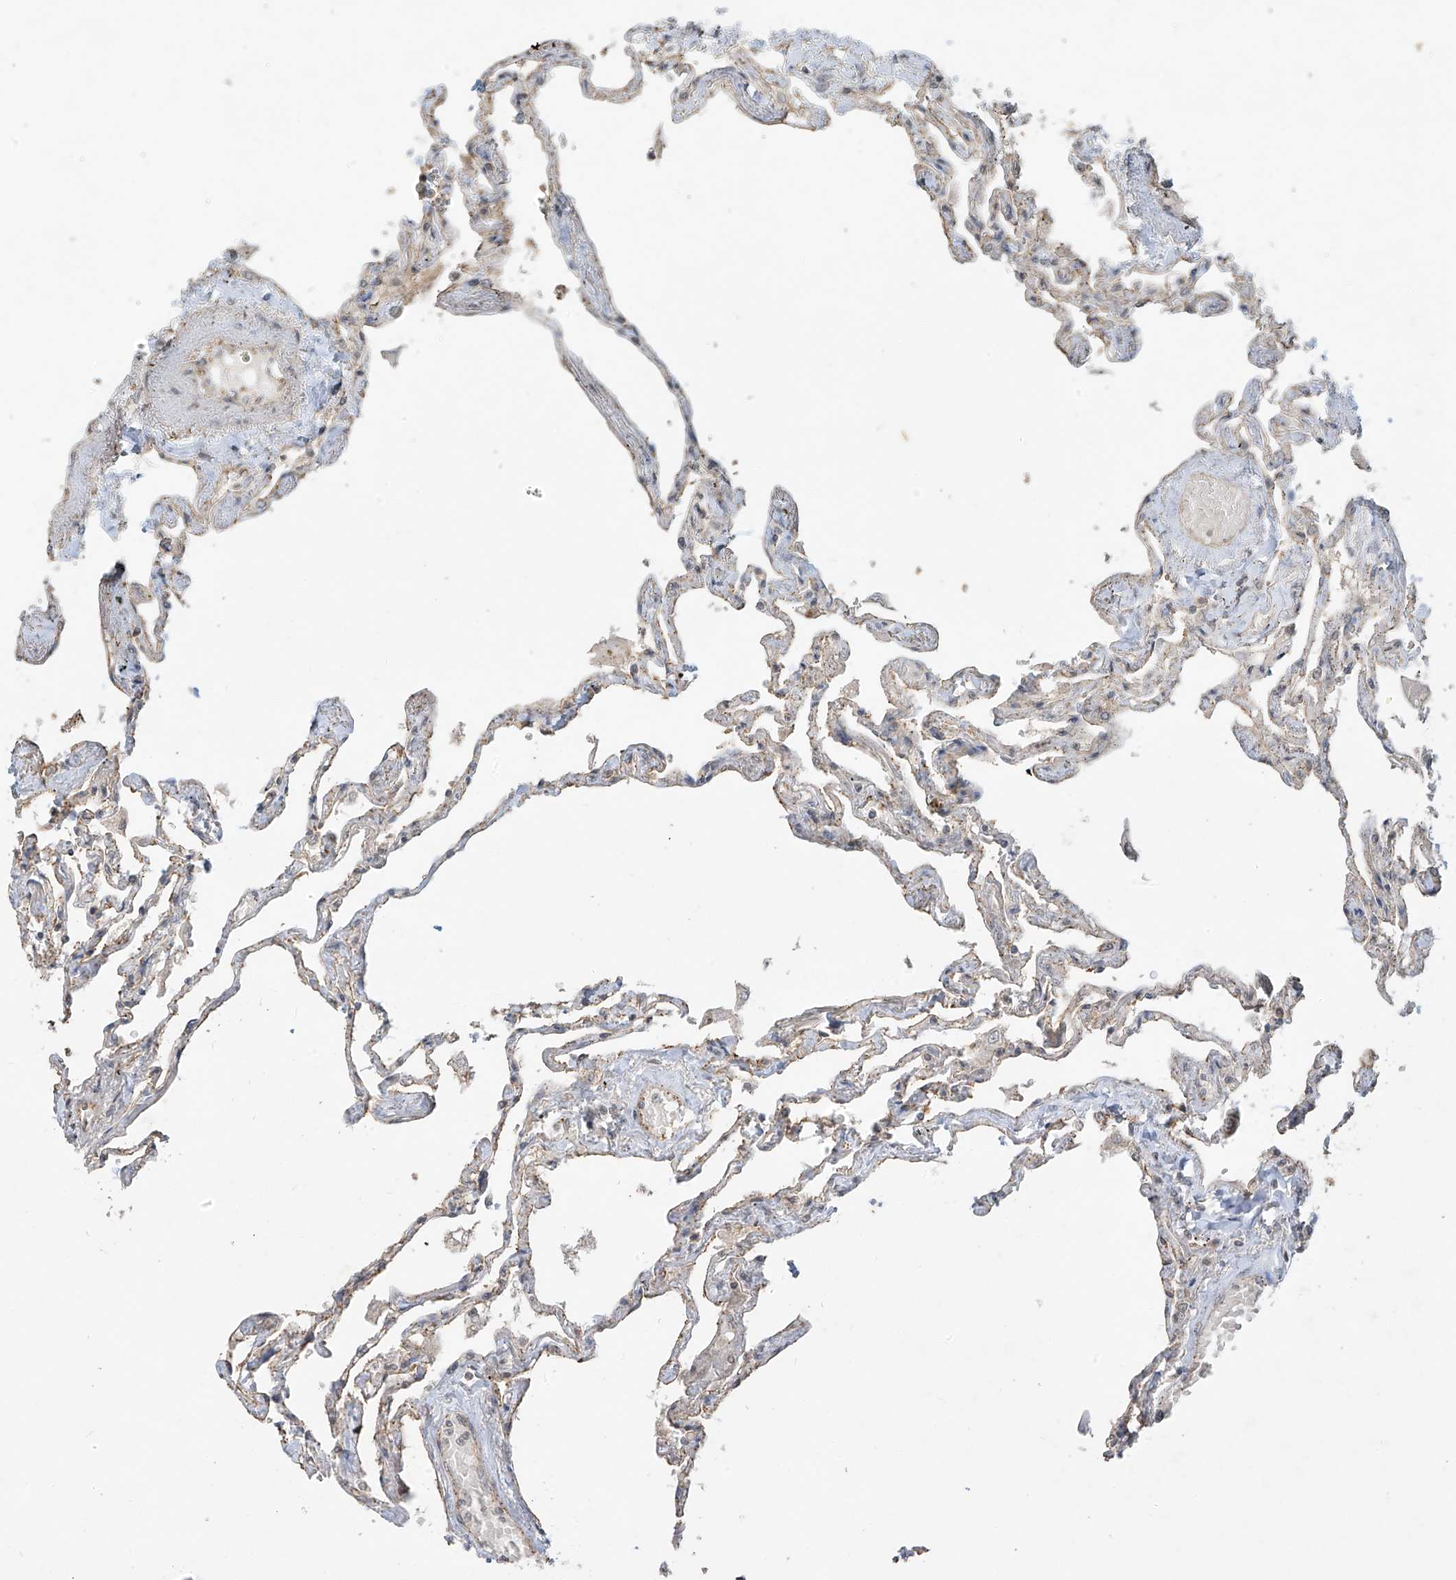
{"staining": {"intensity": "weak", "quantity": "<25%", "location": "cytoplasmic/membranous"}, "tissue": "lung", "cell_type": "Alveolar cells", "image_type": "normal", "snomed": [{"axis": "morphology", "description": "Normal tissue, NOS"}, {"axis": "topography", "description": "Lung"}], "caption": "Immunohistochemical staining of benign lung demonstrates no significant positivity in alveolar cells. The staining was performed using DAB to visualize the protein expression in brown, while the nuclei were stained in blue with hematoxylin (Magnification: 20x).", "gene": "DGKQ", "patient": {"sex": "female", "age": 67}}